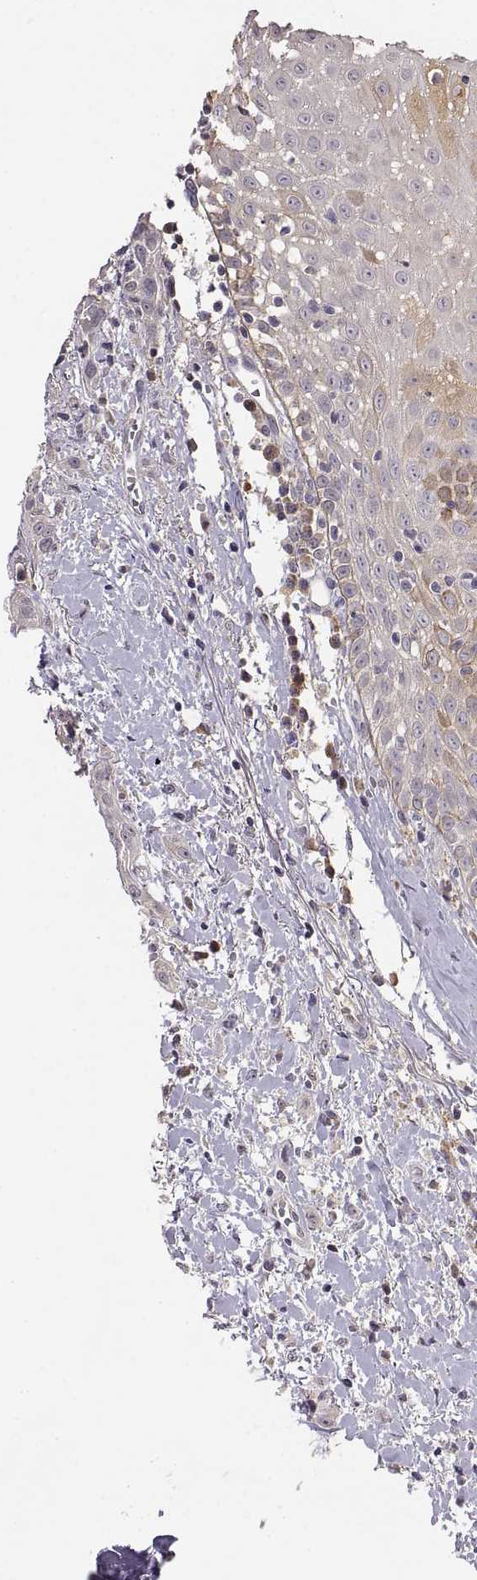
{"staining": {"intensity": "weak", "quantity": "<25%", "location": "cytoplasmic/membranous"}, "tissue": "head and neck cancer", "cell_type": "Tumor cells", "image_type": "cancer", "snomed": [{"axis": "morphology", "description": "Normal tissue, NOS"}, {"axis": "morphology", "description": "Squamous cell carcinoma, NOS"}, {"axis": "topography", "description": "Oral tissue"}, {"axis": "topography", "description": "Salivary gland"}, {"axis": "topography", "description": "Head-Neck"}], "caption": "Tumor cells show no significant protein staining in head and neck cancer.", "gene": "TACR1", "patient": {"sex": "female", "age": 62}}